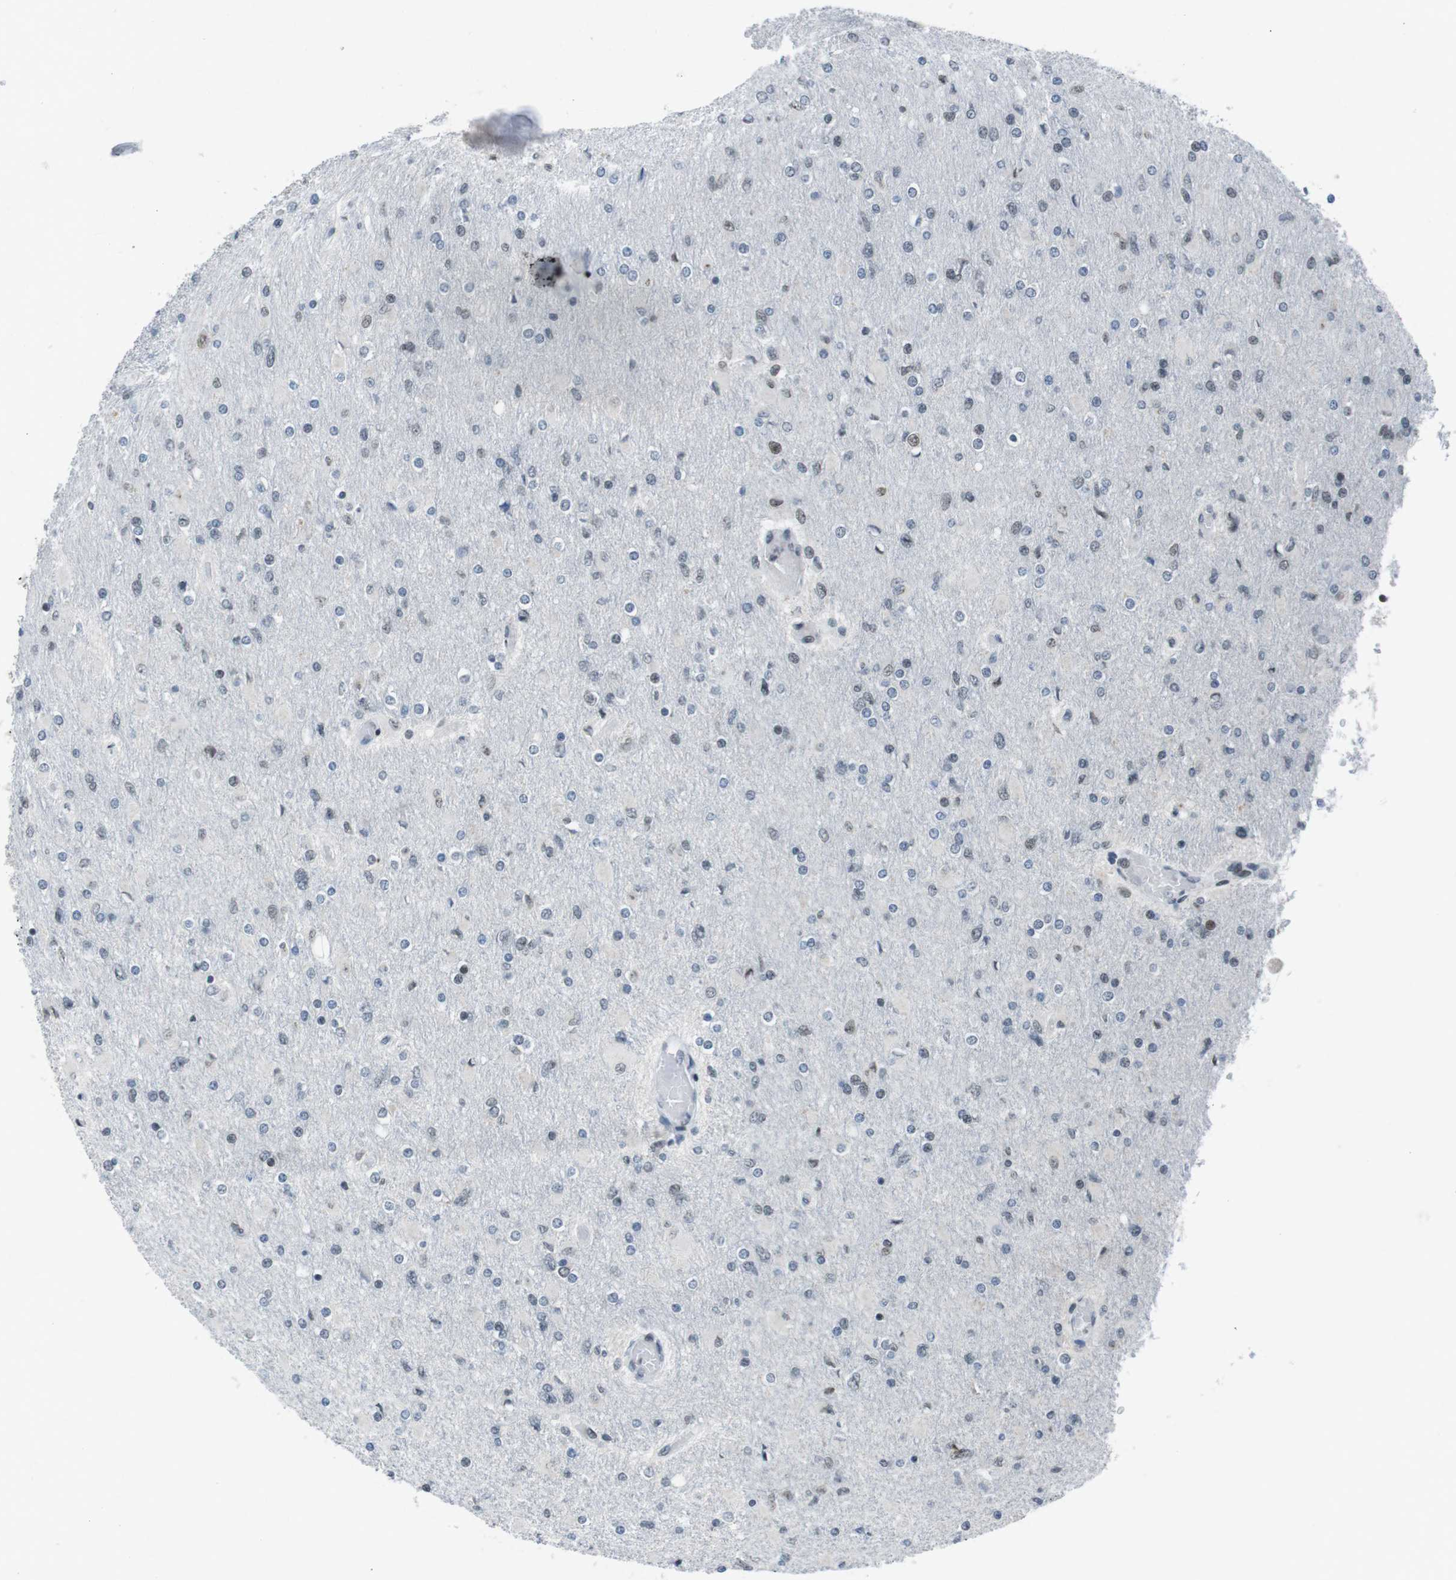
{"staining": {"intensity": "moderate", "quantity": "<25%", "location": "nuclear"}, "tissue": "glioma", "cell_type": "Tumor cells", "image_type": "cancer", "snomed": [{"axis": "morphology", "description": "Glioma, malignant, High grade"}, {"axis": "topography", "description": "Cerebral cortex"}], "caption": "A brown stain highlights moderate nuclear positivity of a protein in human glioma tumor cells.", "gene": "MAD1L1", "patient": {"sex": "female", "age": 36}}